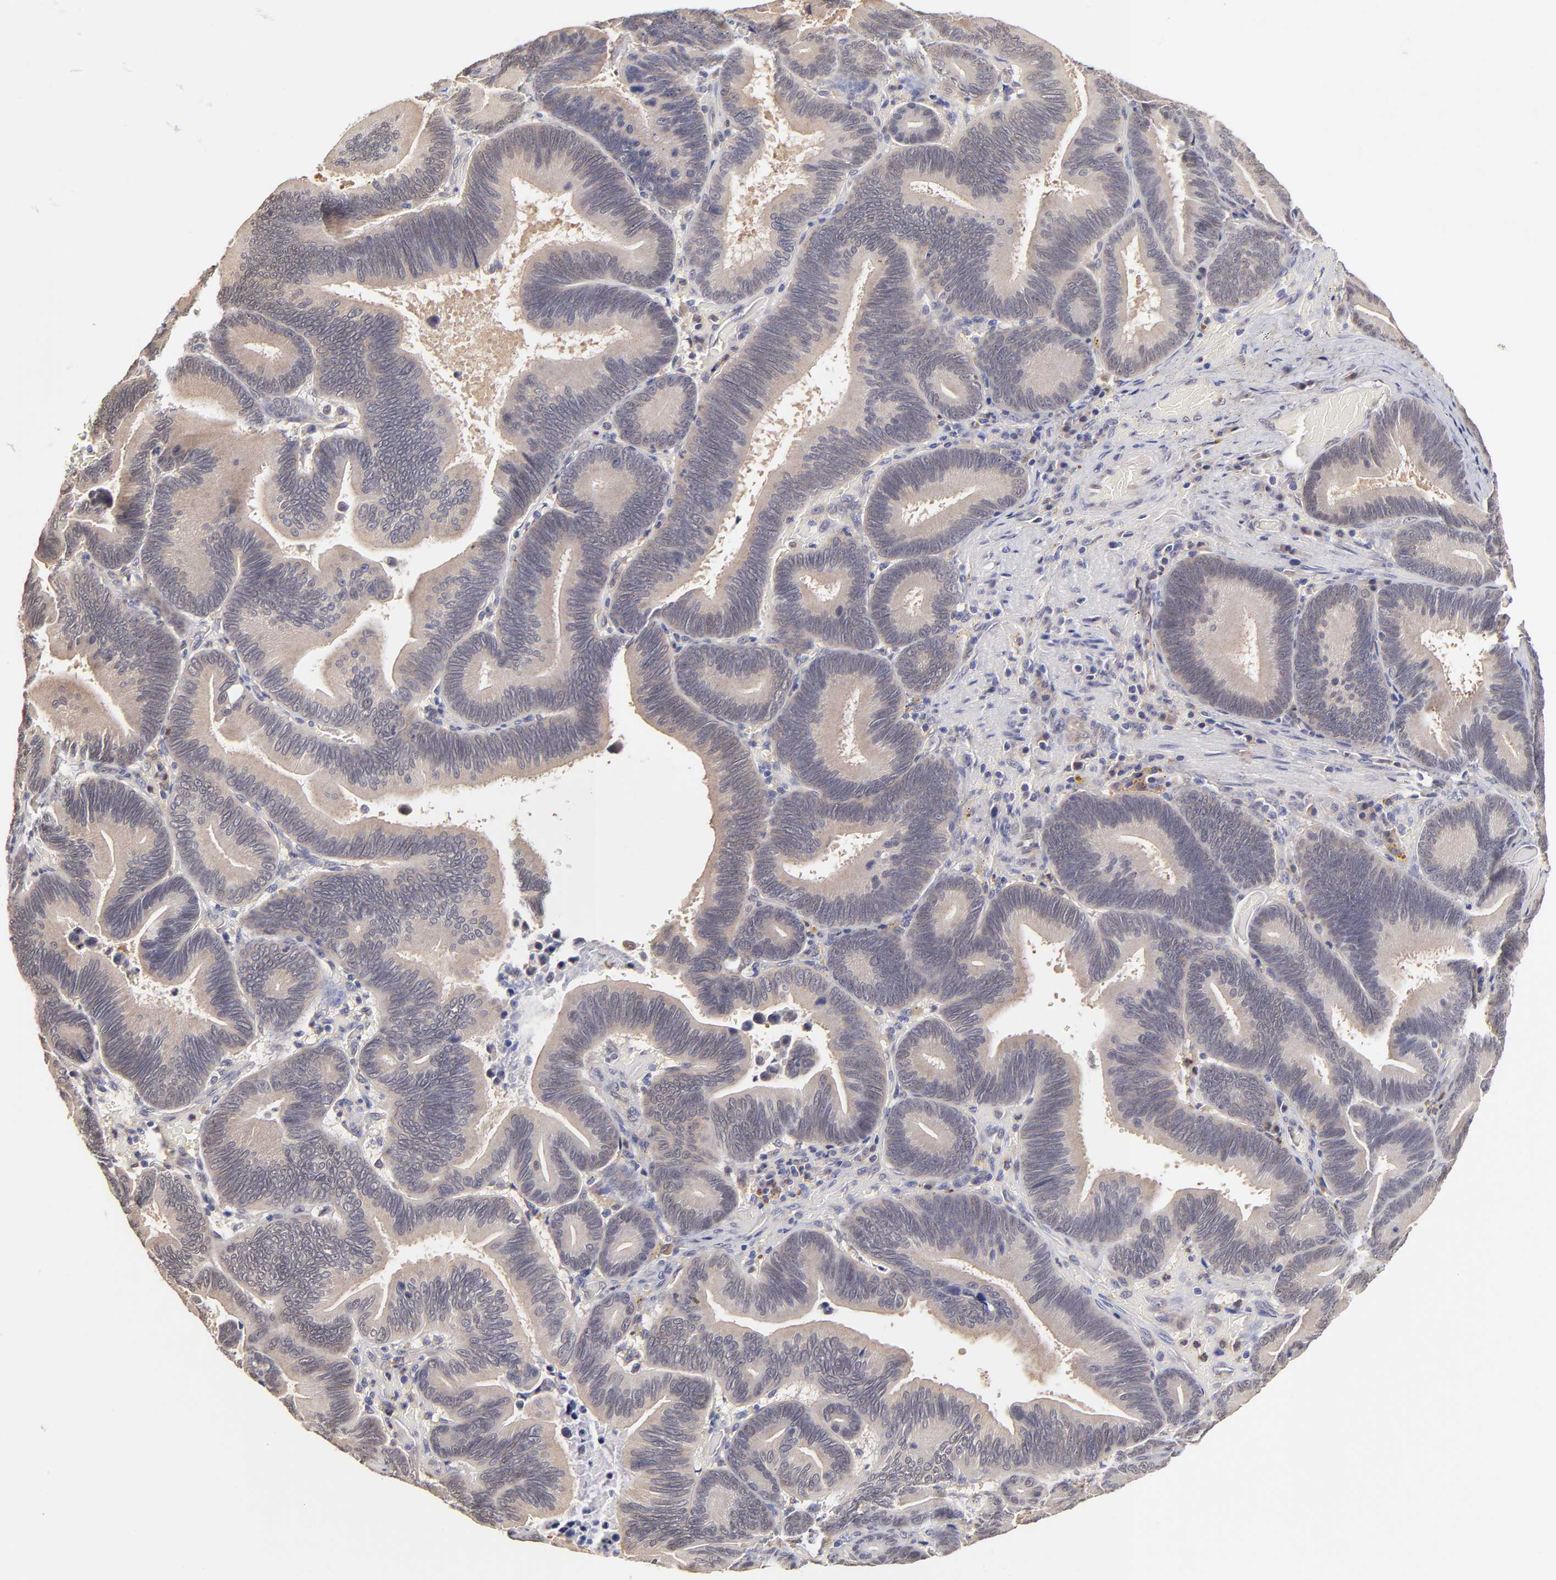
{"staining": {"intensity": "weak", "quantity": ">75%", "location": "cytoplasmic/membranous"}, "tissue": "pancreatic cancer", "cell_type": "Tumor cells", "image_type": "cancer", "snomed": [{"axis": "morphology", "description": "Adenocarcinoma, NOS"}, {"axis": "topography", "description": "Pancreas"}], "caption": "Adenocarcinoma (pancreatic) tissue demonstrates weak cytoplasmic/membranous expression in approximately >75% of tumor cells, visualized by immunohistochemistry.", "gene": "ZNF10", "patient": {"sex": "male", "age": 82}}